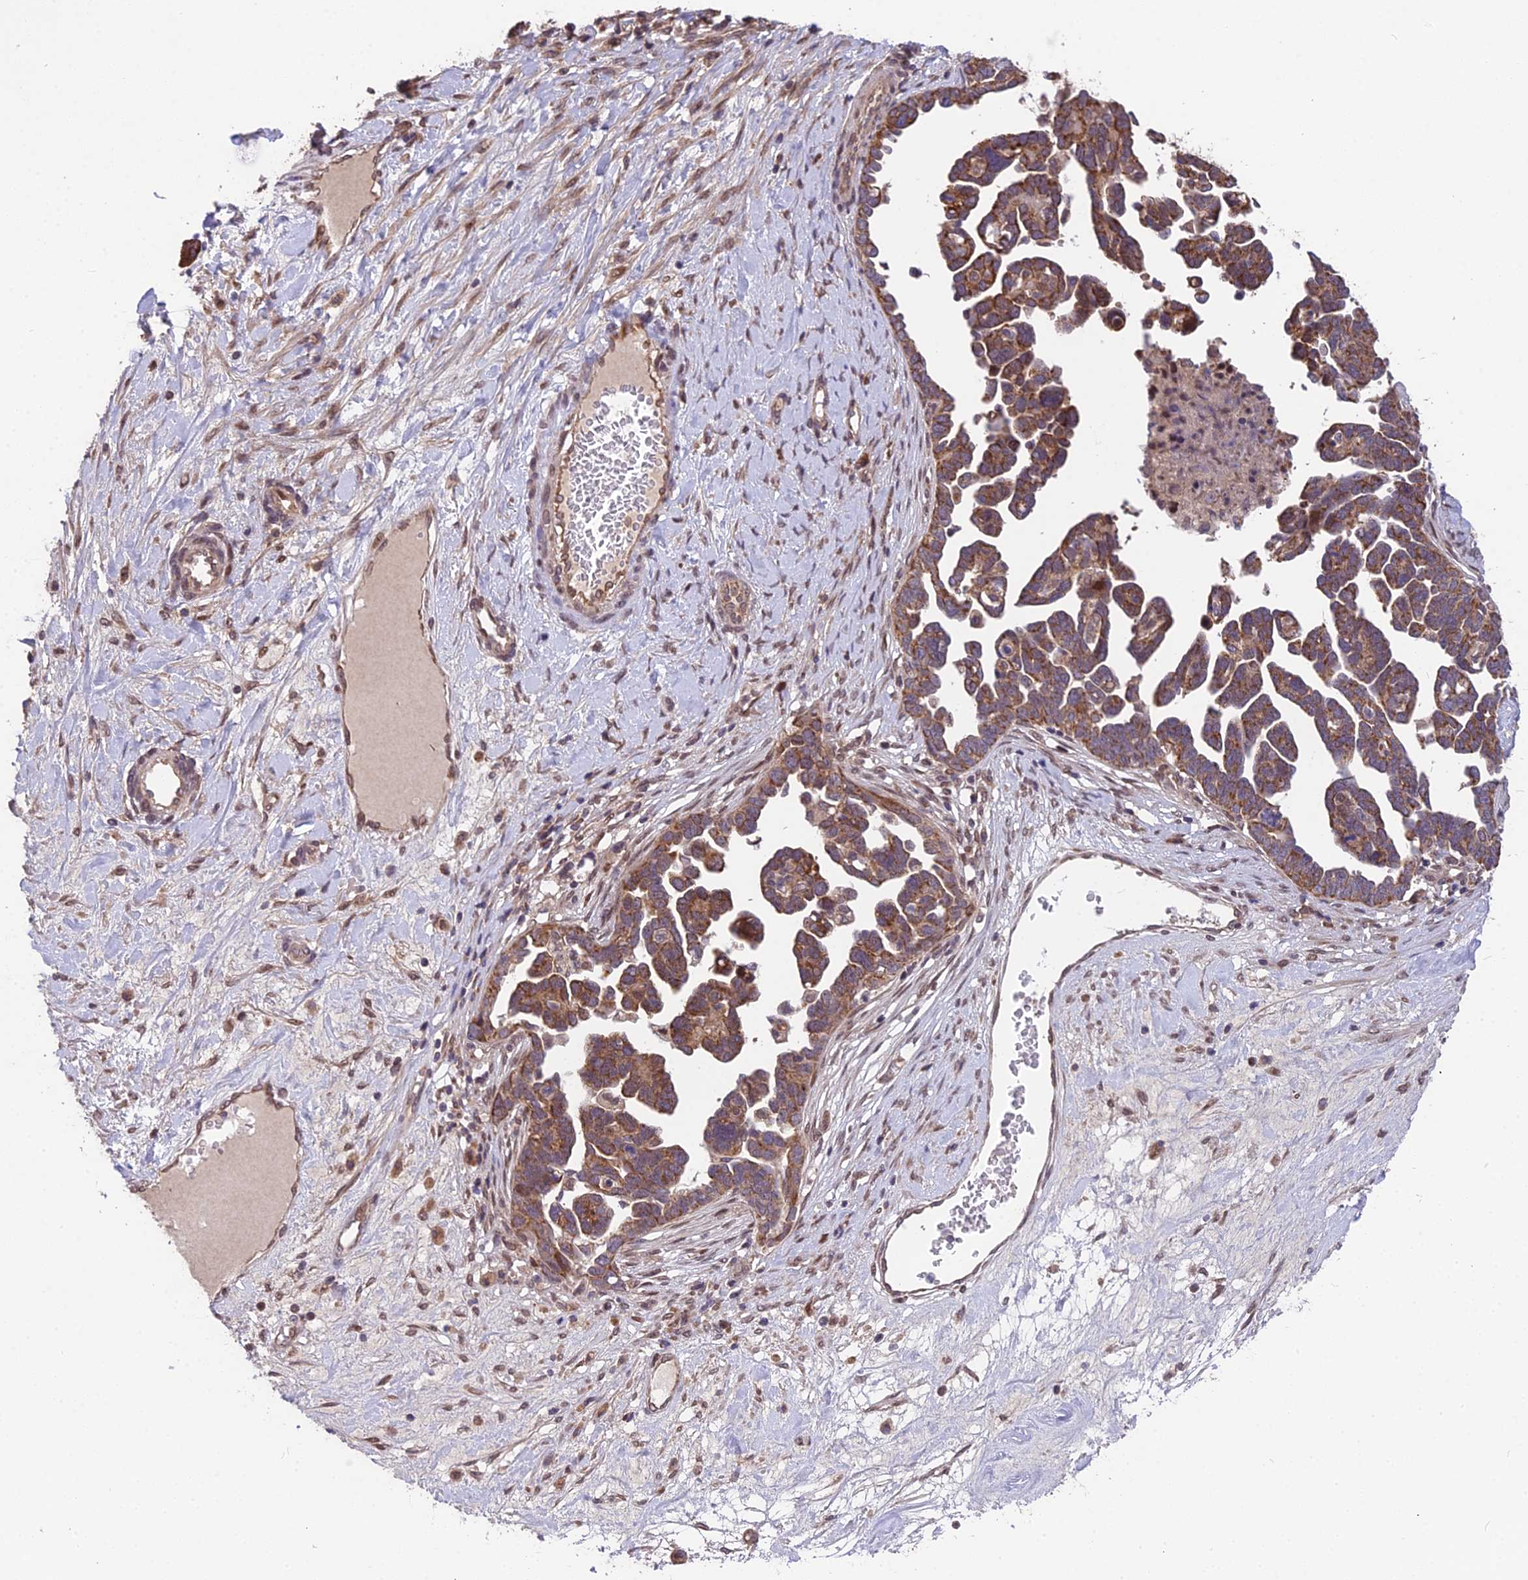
{"staining": {"intensity": "moderate", "quantity": ">75%", "location": "cytoplasmic/membranous"}, "tissue": "ovarian cancer", "cell_type": "Tumor cells", "image_type": "cancer", "snomed": [{"axis": "morphology", "description": "Cystadenocarcinoma, serous, NOS"}, {"axis": "topography", "description": "Ovary"}], "caption": "Serous cystadenocarcinoma (ovarian) tissue displays moderate cytoplasmic/membranous staining in about >75% of tumor cells, visualized by immunohistochemistry. (Brightfield microscopy of DAB IHC at high magnification).", "gene": "CYP2R1", "patient": {"sex": "female", "age": 54}}